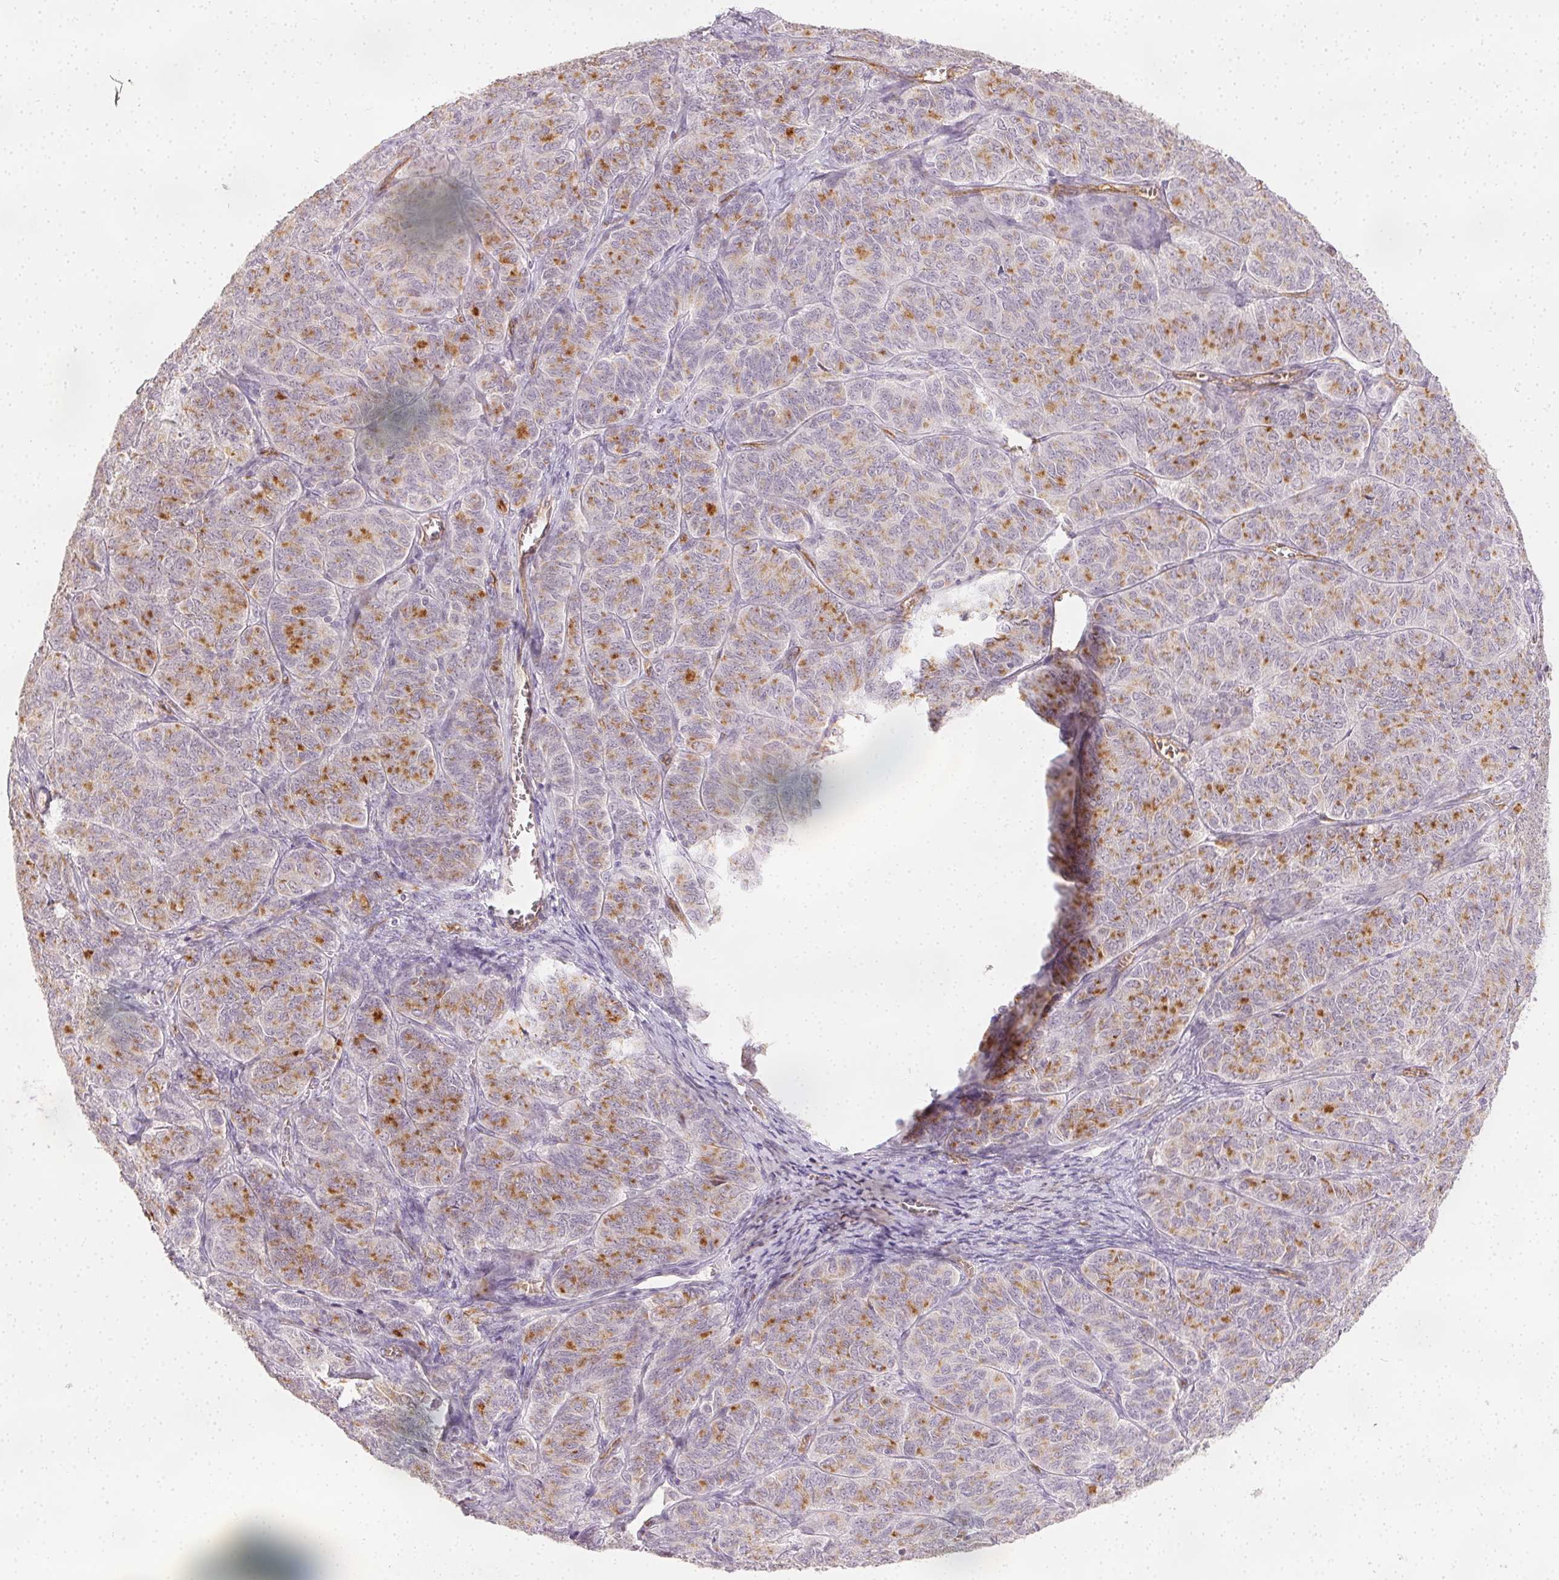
{"staining": {"intensity": "moderate", "quantity": "25%-75%", "location": "cytoplasmic/membranous"}, "tissue": "ovarian cancer", "cell_type": "Tumor cells", "image_type": "cancer", "snomed": [{"axis": "morphology", "description": "Carcinoma, endometroid"}, {"axis": "topography", "description": "Ovary"}], "caption": "Protein staining reveals moderate cytoplasmic/membranous positivity in about 25%-75% of tumor cells in ovarian cancer.", "gene": "PODXL", "patient": {"sex": "female", "age": 80}}